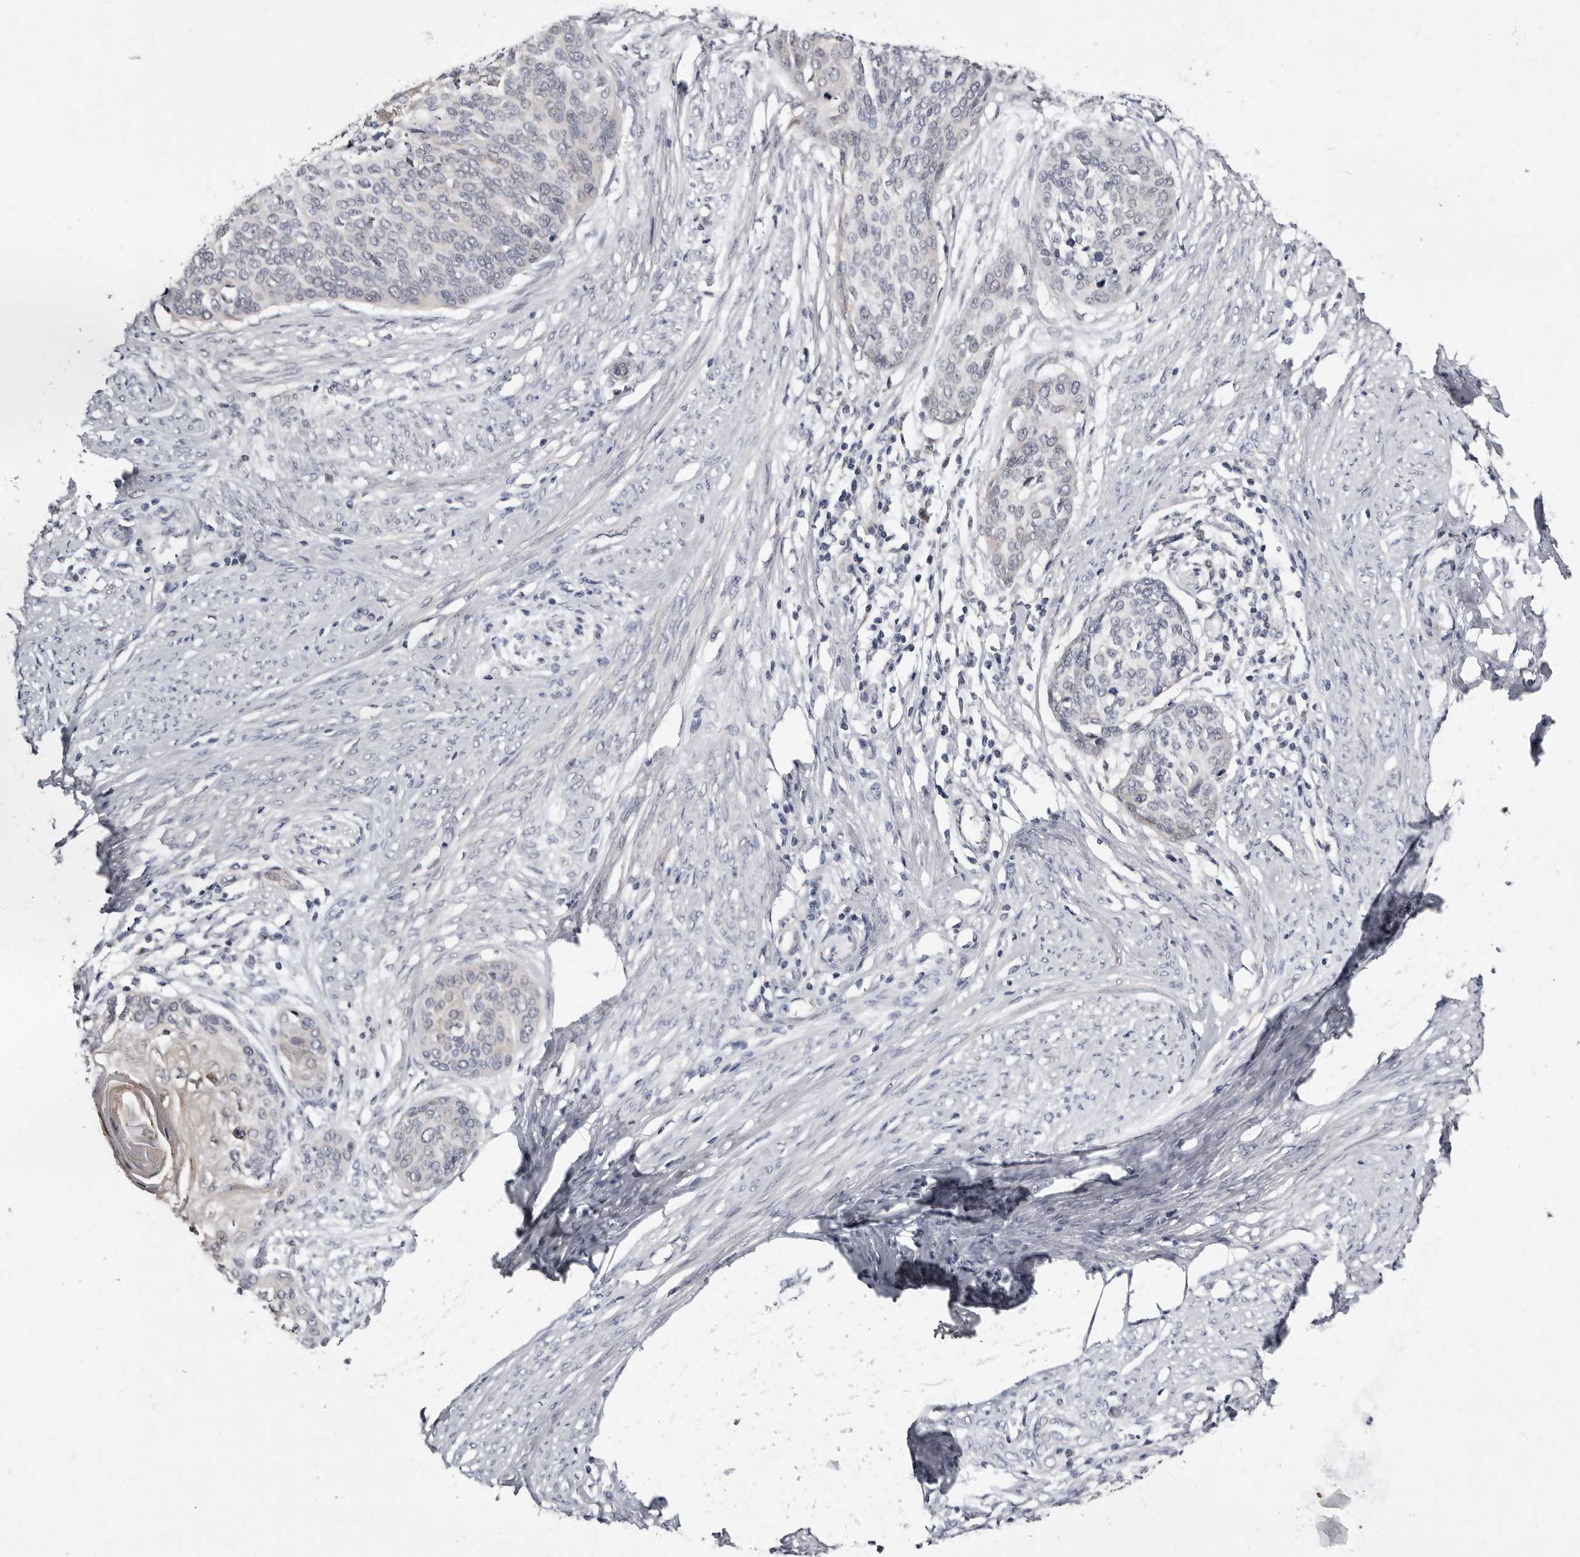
{"staining": {"intensity": "negative", "quantity": "none", "location": "none"}, "tissue": "cervical cancer", "cell_type": "Tumor cells", "image_type": "cancer", "snomed": [{"axis": "morphology", "description": "Squamous cell carcinoma, NOS"}, {"axis": "topography", "description": "Cervix"}], "caption": "The immunohistochemistry (IHC) histopathology image has no significant expression in tumor cells of cervical squamous cell carcinoma tissue.", "gene": "KLHL4", "patient": {"sex": "female", "age": 37}}